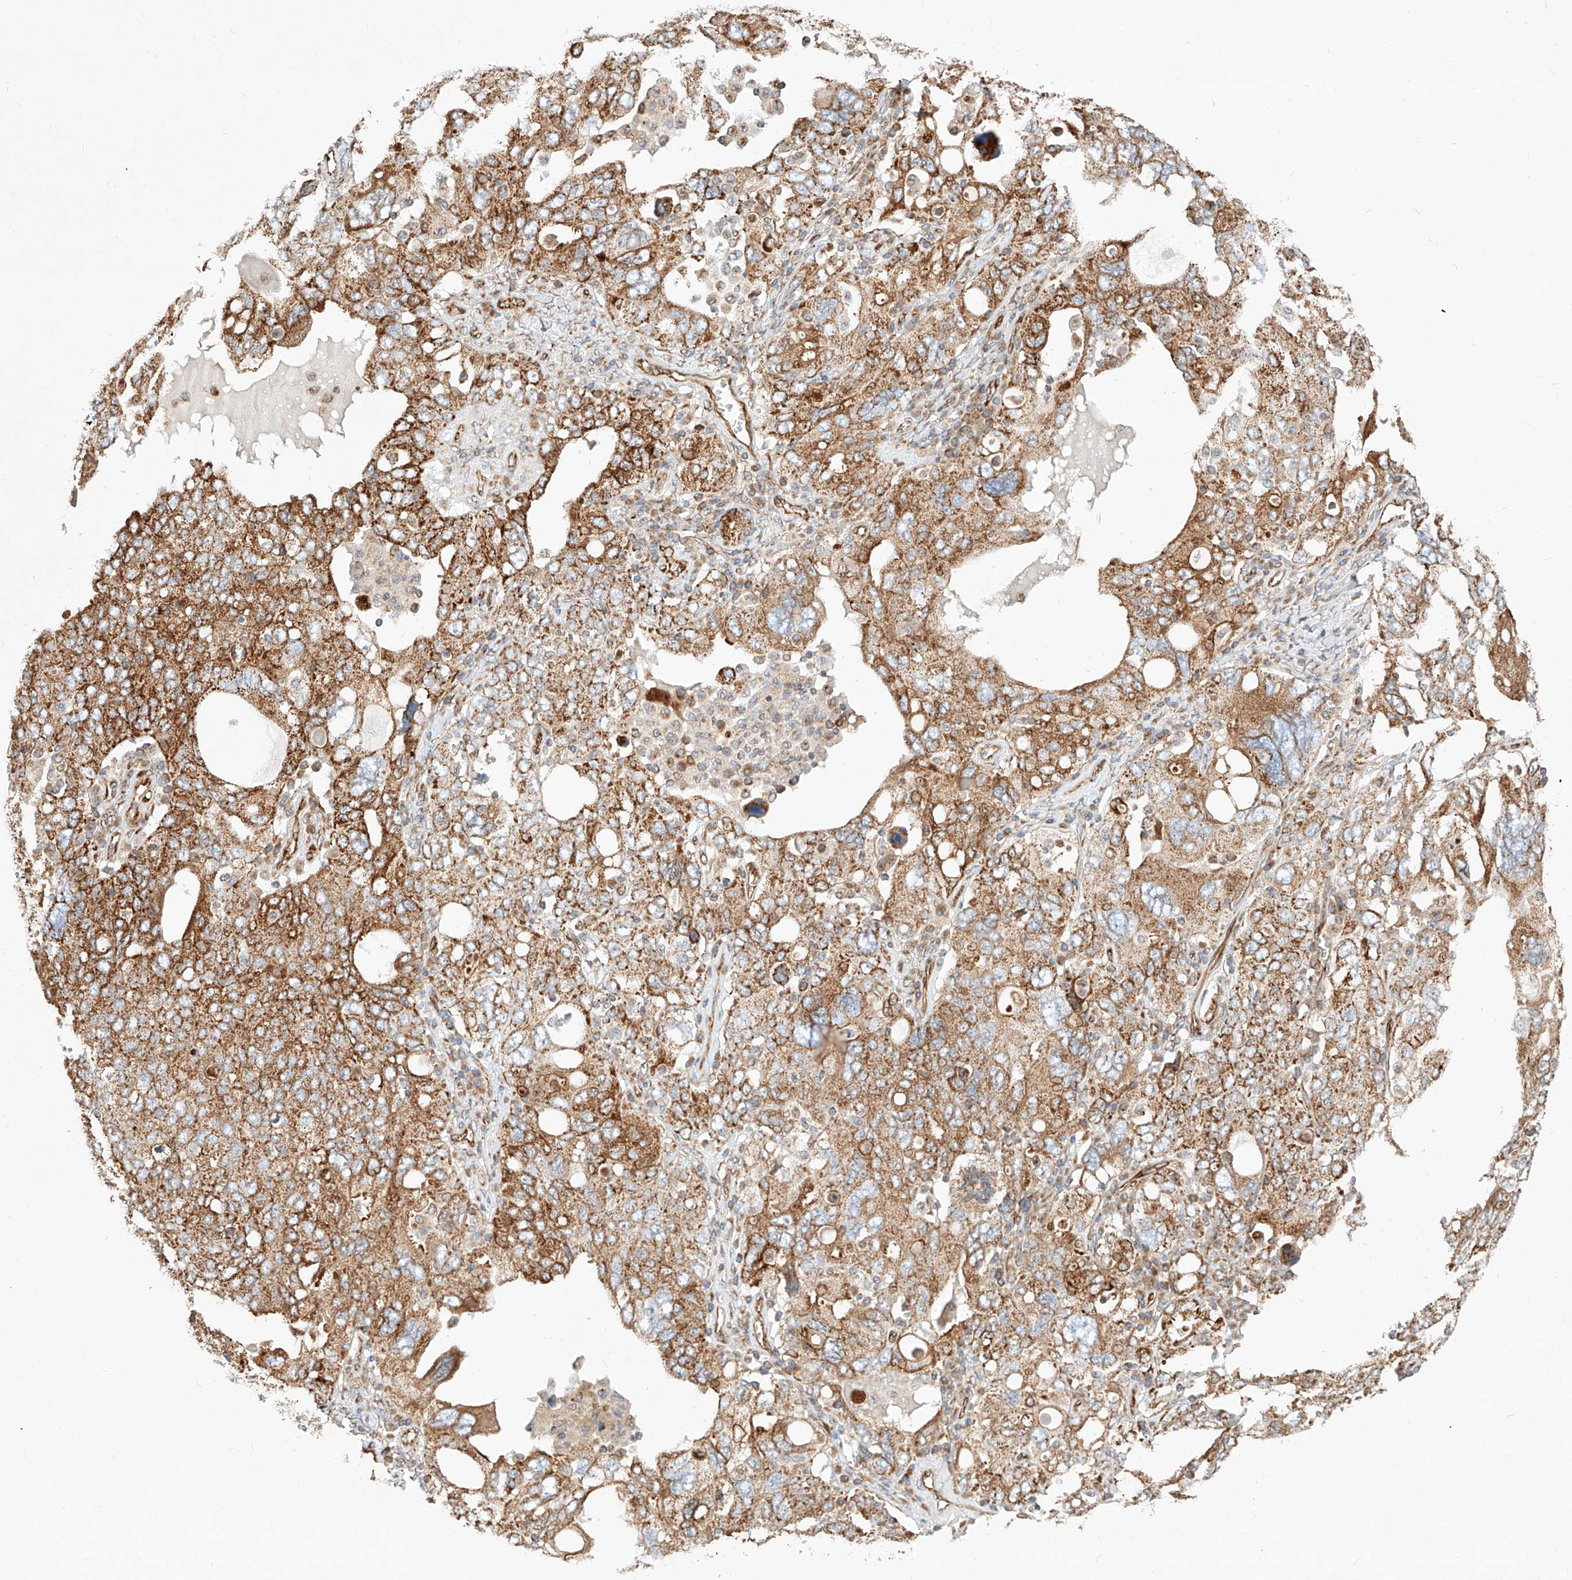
{"staining": {"intensity": "strong", "quantity": ">75%", "location": "cytoplasmic/membranous"}, "tissue": "ovarian cancer", "cell_type": "Tumor cells", "image_type": "cancer", "snomed": [{"axis": "morphology", "description": "Carcinoma, endometroid"}, {"axis": "topography", "description": "Ovary"}], "caption": "A high-resolution micrograph shows immunohistochemistry staining of ovarian endometroid carcinoma, which demonstrates strong cytoplasmic/membranous staining in about >75% of tumor cells. (Stains: DAB (3,3'-diaminobenzidine) in brown, nuclei in blue, Microscopy: brightfield microscopy at high magnification).", "gene": "CSGALNACT2", "patient": {"sex": "female", "age": 62}}